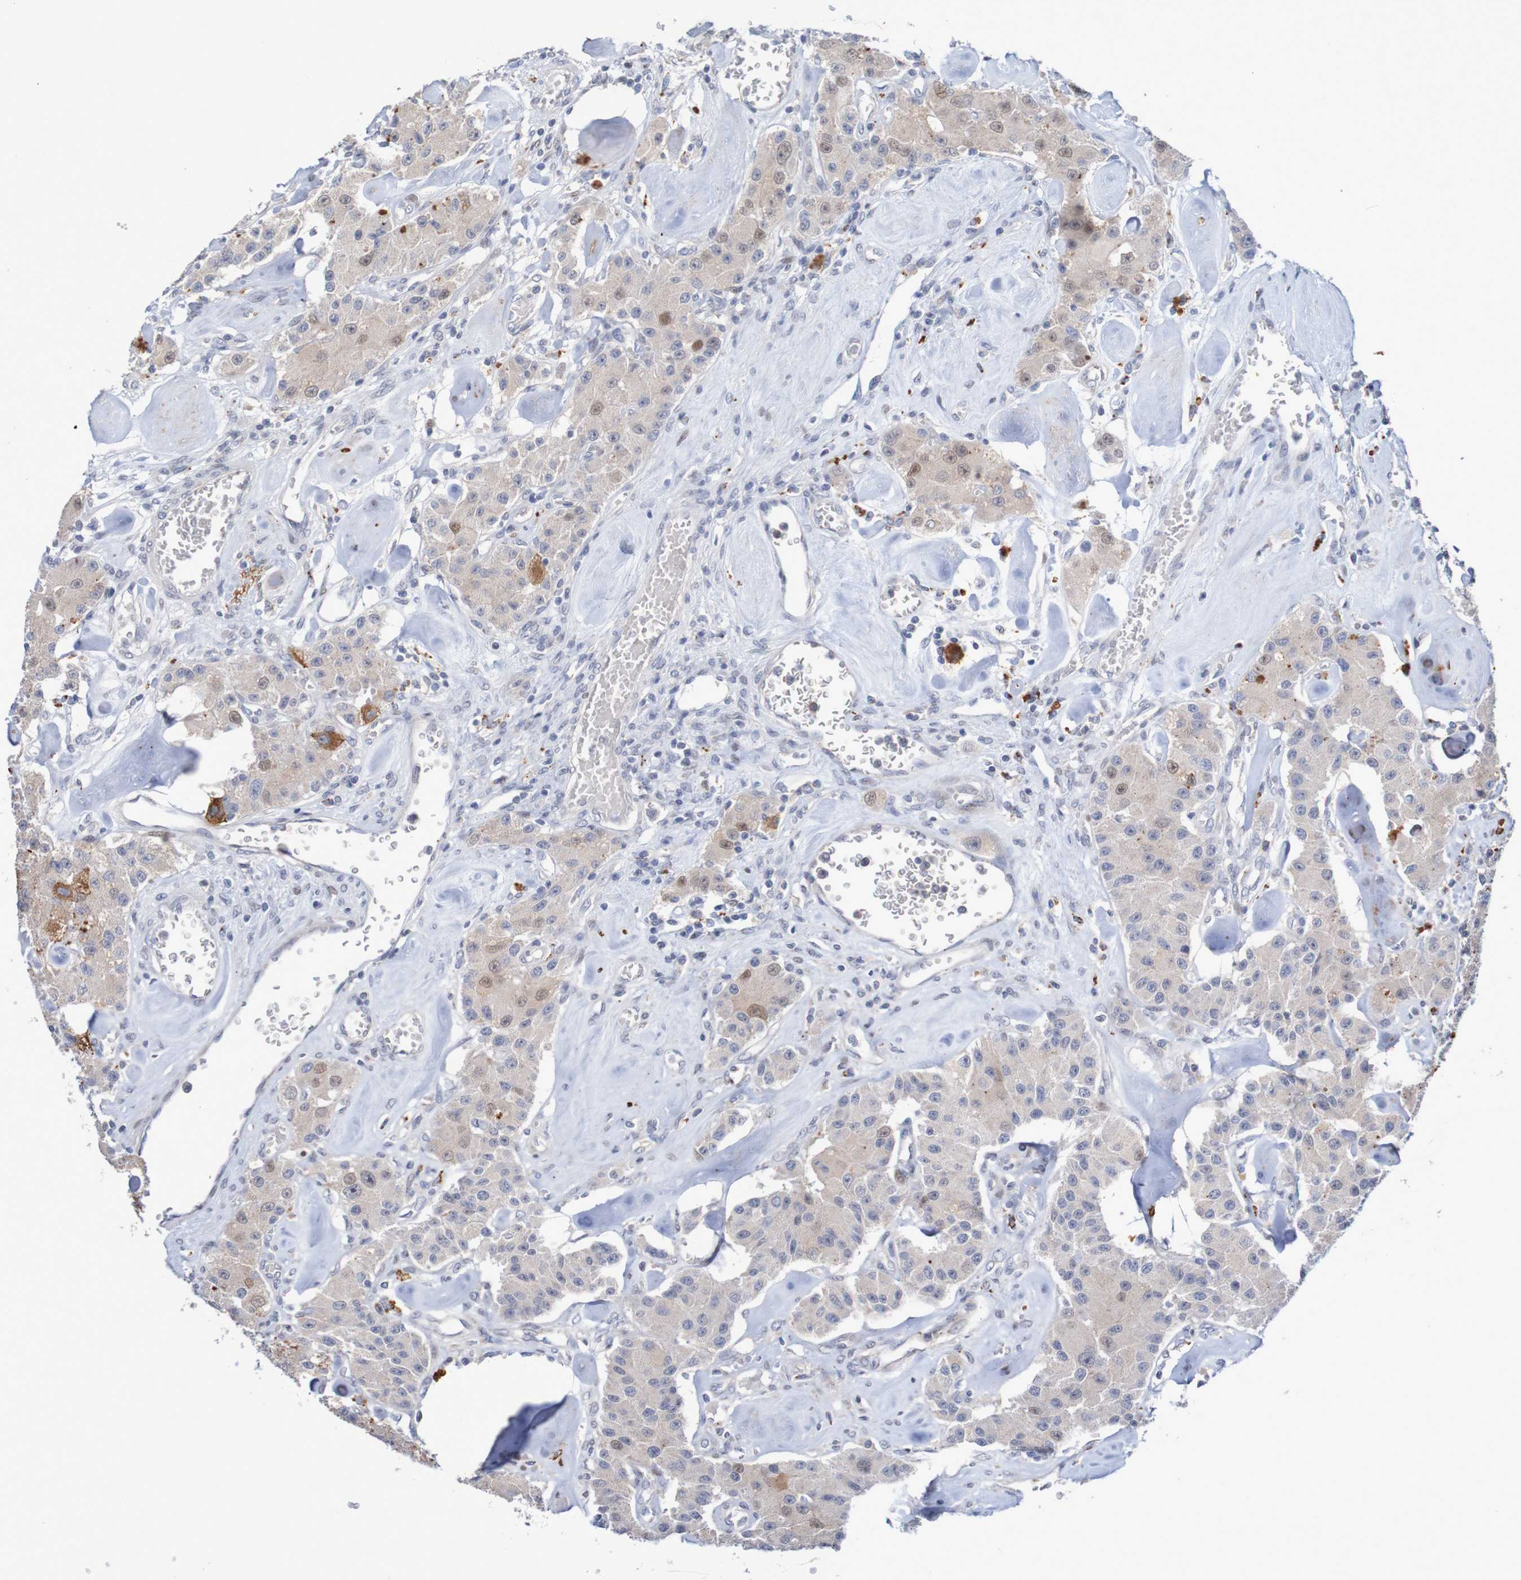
{"staining": {"intensity": "weak", "quantity": "<25%", "location": "cytoplasmic/membranous,nuclear"}, "tissue": "carcinoid", "cell_type": "Tumor cells", "image_type": "cancer", "snomed": [{"axis": "morphology", "description": "Carcinoid, malignant, NOS"}, {"axis": "topography", "description": "Pancreas"}], "caption": "Tumor cells show no significant positivity in malignant carcinoid.", "gene": "FBP2", "patient": {"sex": "male", "age": 41}}